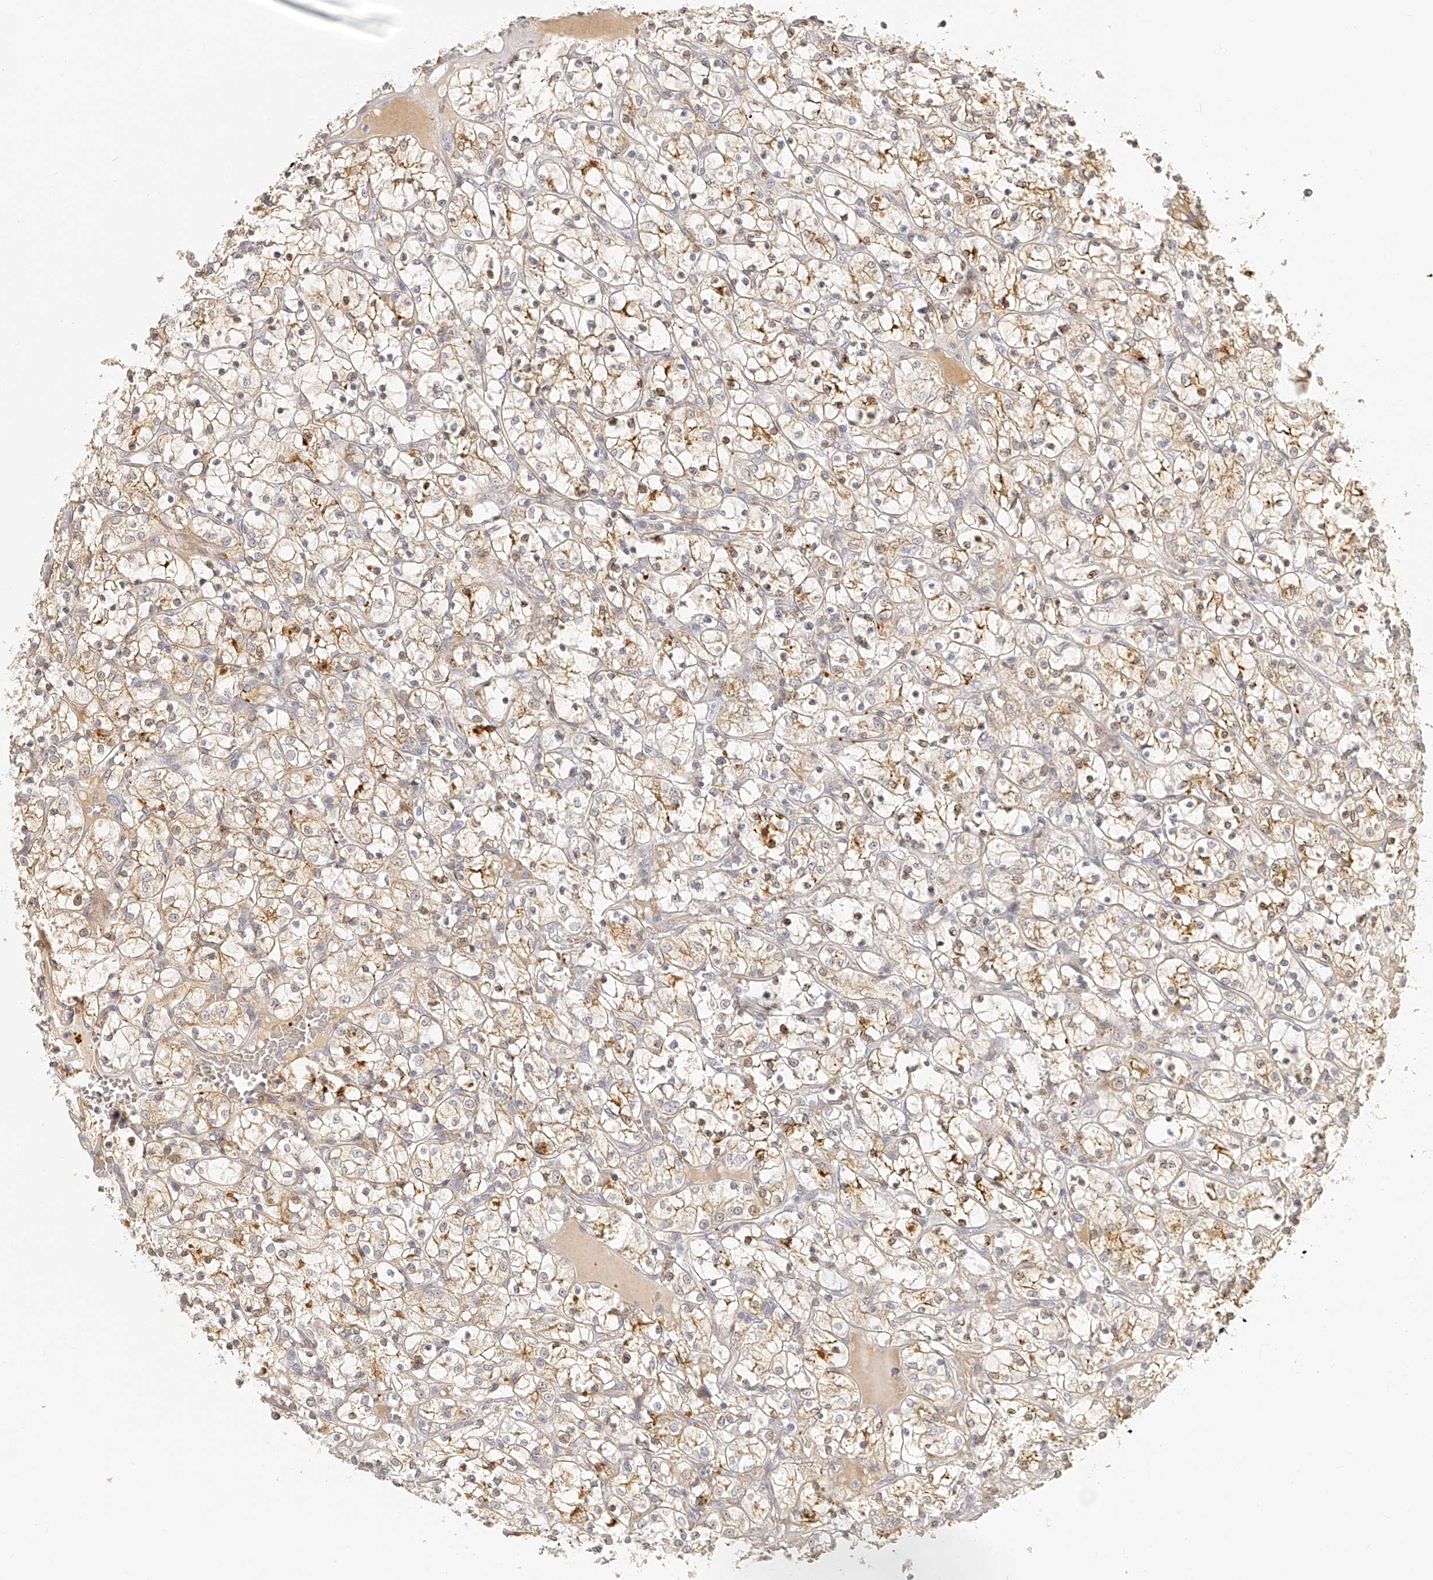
{"staining": {"intensity": "moderate", "quantity": ">75%", "location": "cytoplasmic/membranous"}, "tissue": "renal cancer", "cell_type": "Tumor cells", "image_type": "cancer", "snomed": [{"axis": "morphology", "description": "Adenocarcinoma, NOS"}, {"axis": "topography", "description": "Kidney"}], "caption": "Renal cancer (adenocarcinoma) tissue shows moderate cytoplasmic/membranous staining in about >75% of tumor cells, visualized by immunohistochemistry. Using DAB (brown) and hematoxylin (blue) stains, captured at high magnification using brightfield microscopy.", "gene": "ITGB3", "patient": {"sex": "female", "age": 69}}